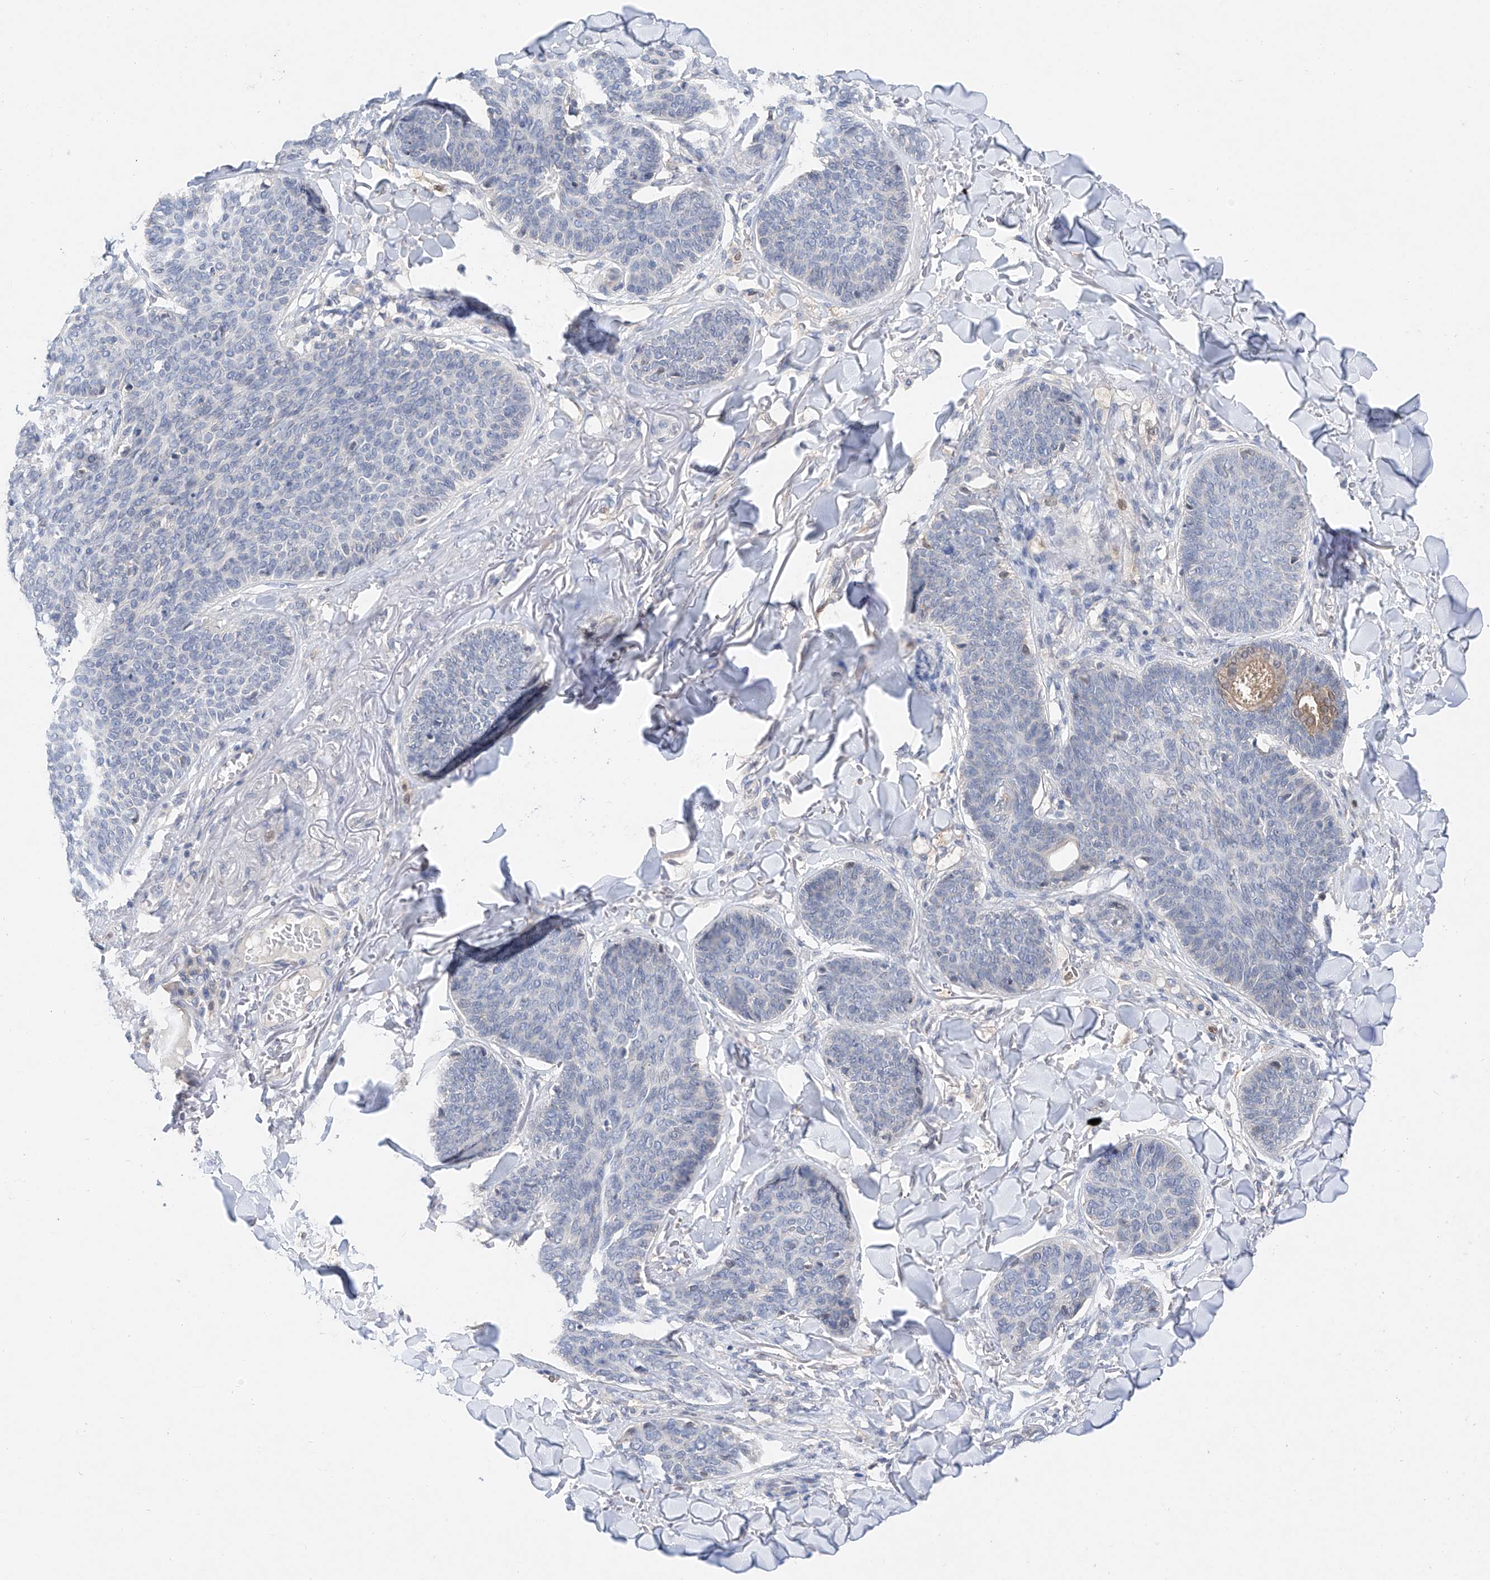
{"staining": {"intensity": "negative", "quantity": "none", "location": "none"}, "tissue": "skin cancer", "cell_type": "Tumor cells", "image_type": "cancer", "snomed": [{"axis": "morphology", "description": "Basal cell carcinoma"}, {"axis": "topography", "description": "Skin"}], "caption": "This is an immunohistochemistry histopathology image of basal cell carcinoma (skin). There is no expression in tumor cells.", "gene": "FUCA2", "patient": {"sex": "male", "age": 85}}